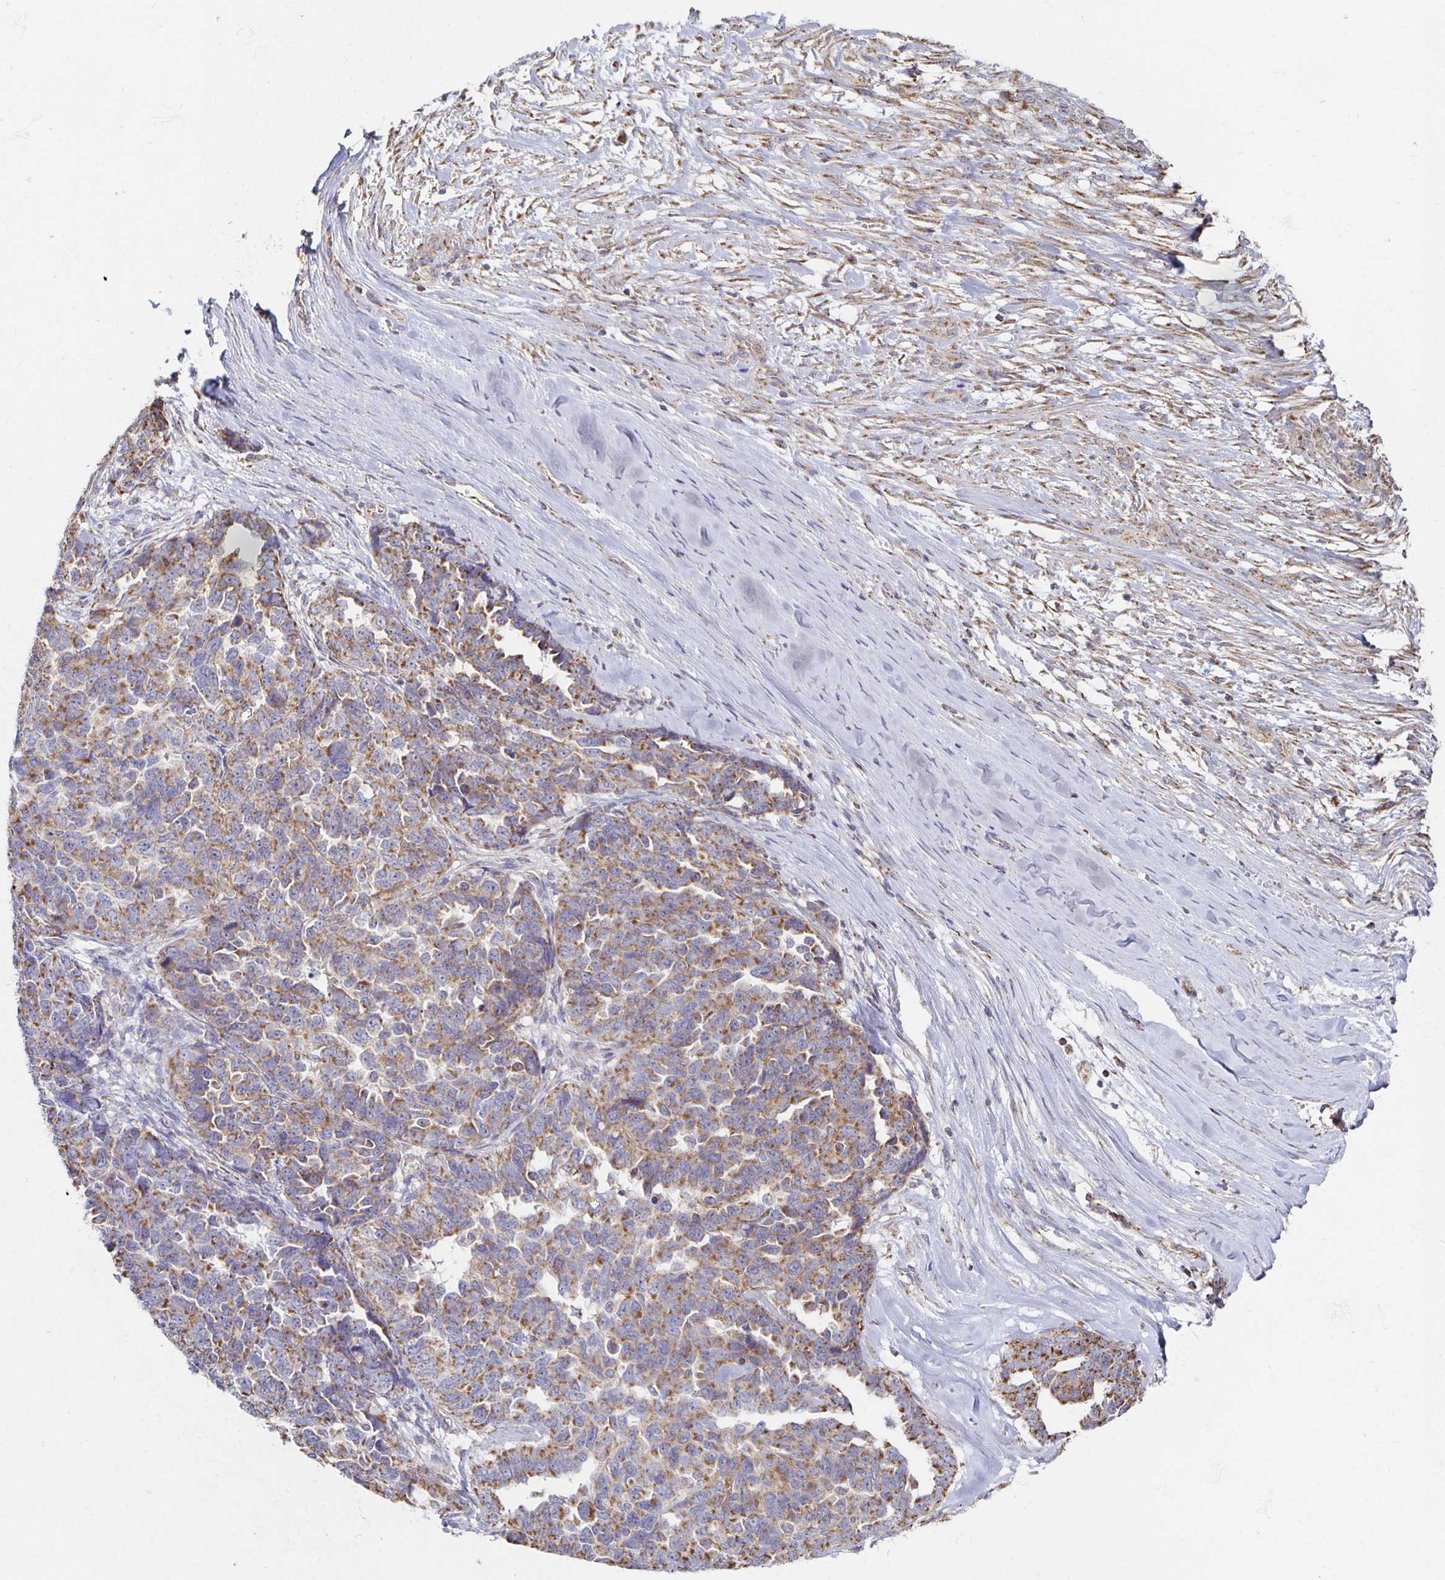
{"staining": {"intensity": "moderate", "quantity": ">75%", "location": "cytoplasmic/membranous"}, "tissue": "ovarian cancer", "cell_type": "Tumor cells", "image_type": "cancer", "snomed": [{"axis": "morphology", "description": "Cystadenocarcinoma, serous, NOS"}, {"axis": "topography", "description": "Ovary"}], "caption": "Protein expression analysis of human ovarian cancer reveals moderate cytoplasmic/membranous expression in about >75% of tumor cells.", "gene": "NKX2-8", "patient": {"sex": "female", "age": 69}}